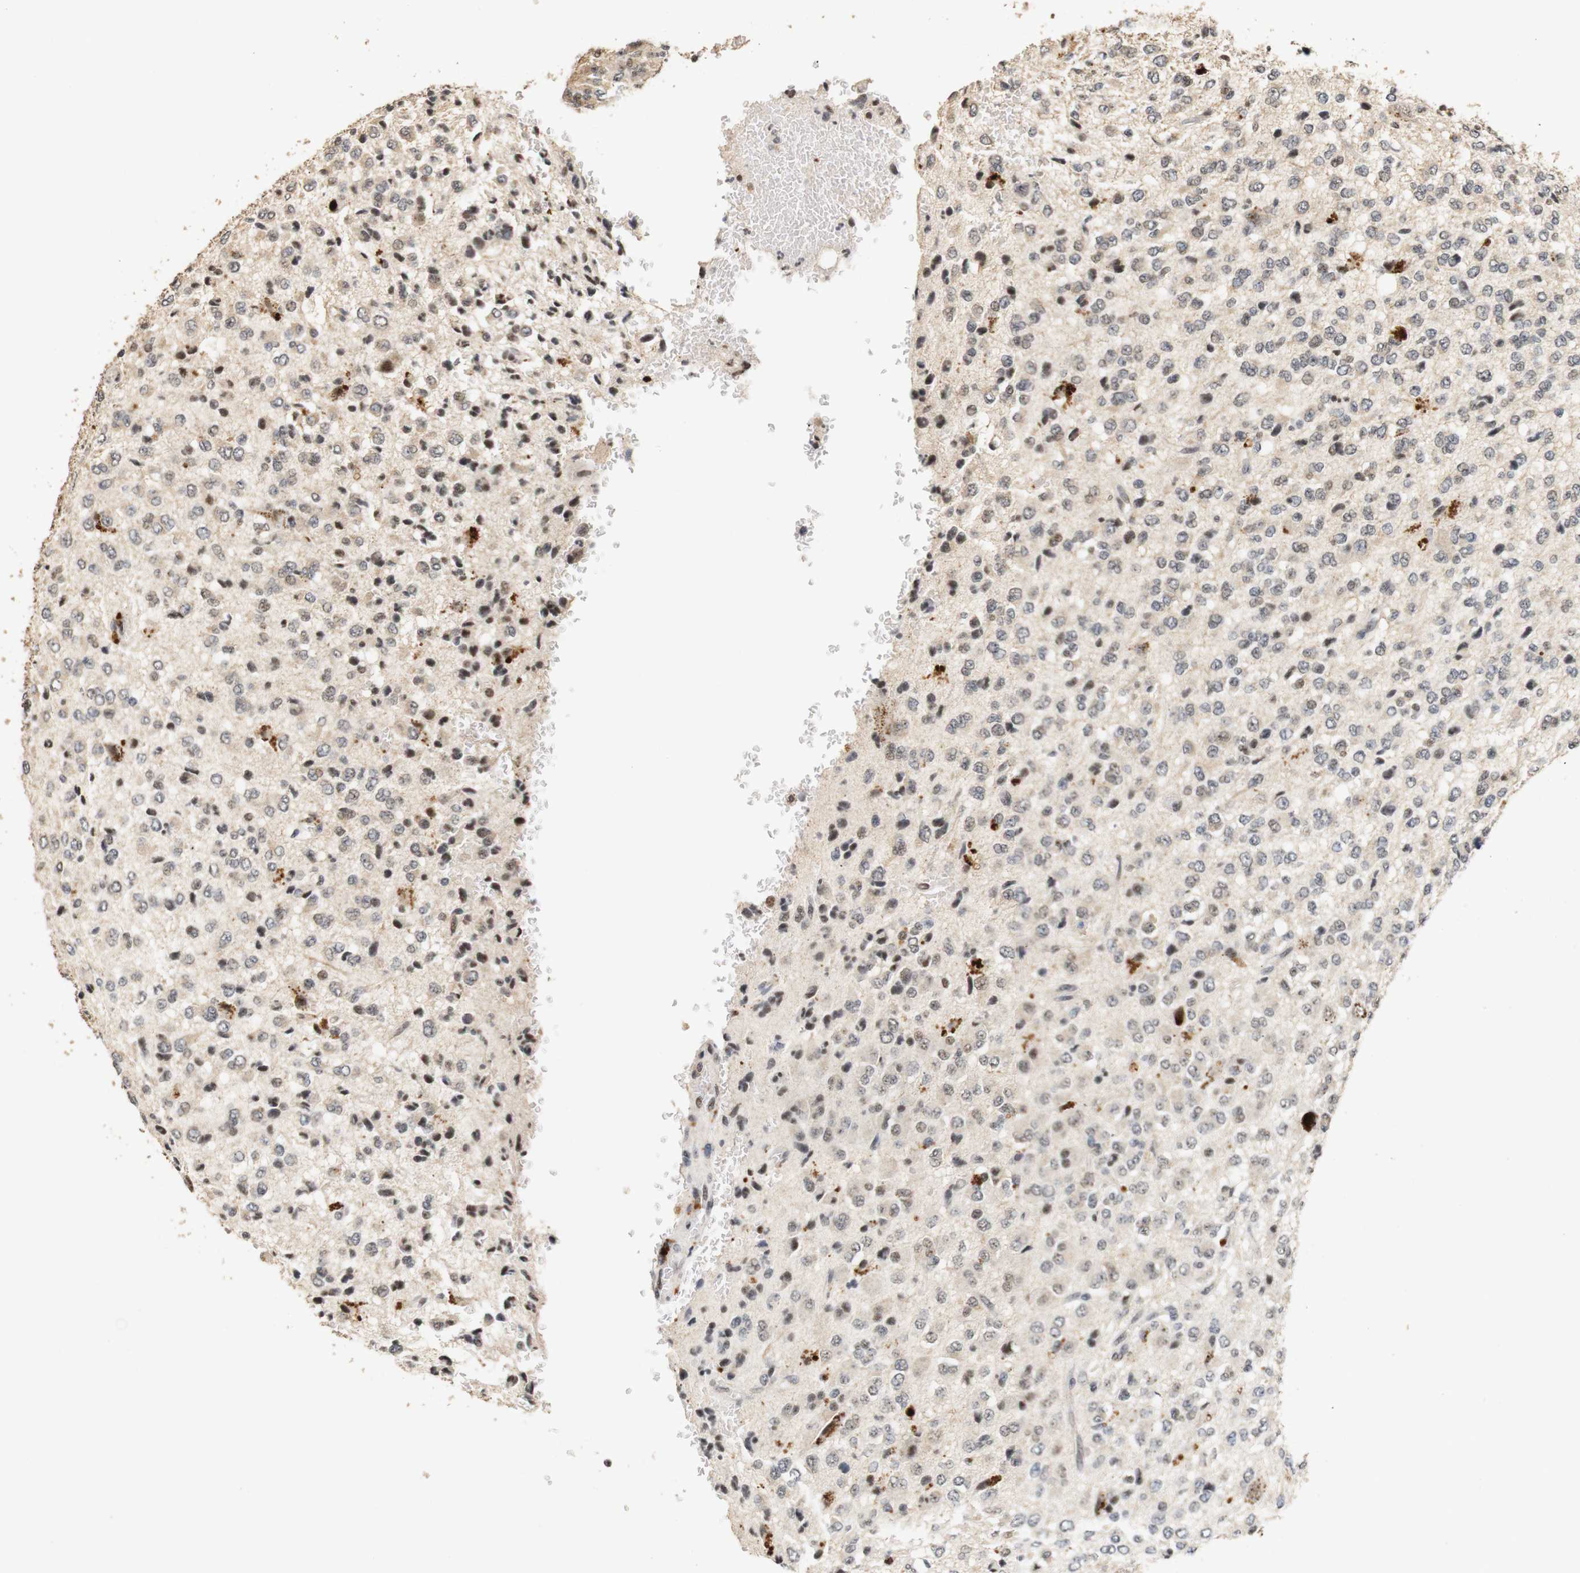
{"staining": {"intensity": "weak", "quantity": ">75%", "location": "nuclear"}, "tissue": "glioma", "cell_type": "Tumor cells", "image_type": "cancer", "snomed": [{"axis": "morphology", "description": "Glioma, malignant, High grade"}, {"axis": "topography", "description": "pancreas cauda"}], "caption": "Brown immunohistochemical staining in glioma reveals weak nuclear positivity in approximately >75% of tumor cells.", "gene": "PYM1", "patient": {"sex": "male", "age": 60}}